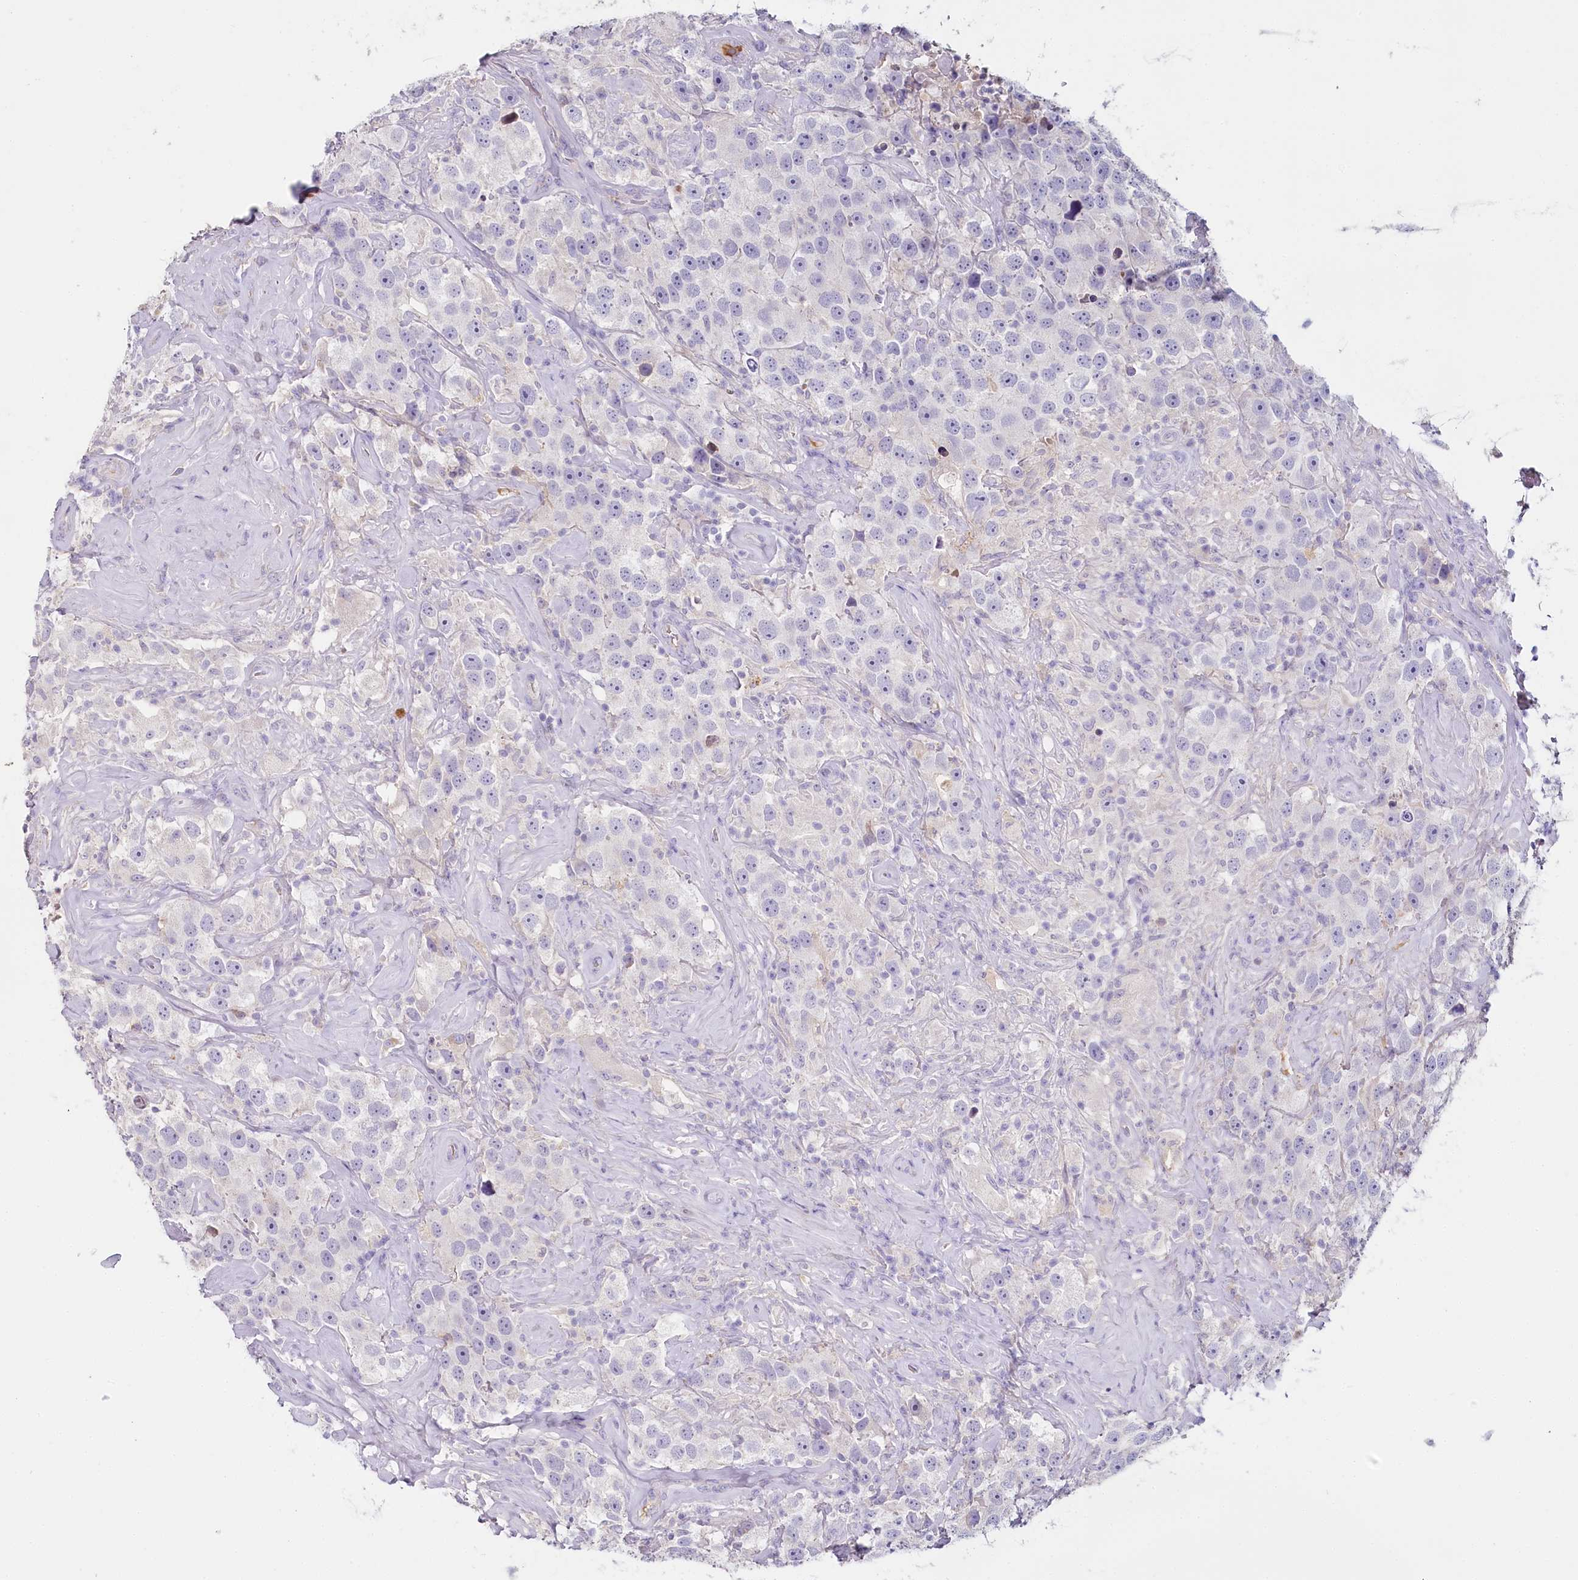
{"staining": {"intensity": "negative", "quantity": "none", "location": "none"}, "tissue": "testis cancer", "cell_type": "Tumor cells", "image_type": "cancer", "snomed": [{"axis": "morphology", "description": "Seminoma, NOS"}, {"axis": "topography", "description": "Testis"}], "caption": "High magnification brightfield microscopy of testis cancer stained with DAB (3,3'-diaminobenzidine) (brown) and counterstained with hematoxylin (blue): tumor cells show no significant expression.", "gene": "HPD", "patient": {"sex": "male", "age": 49}}